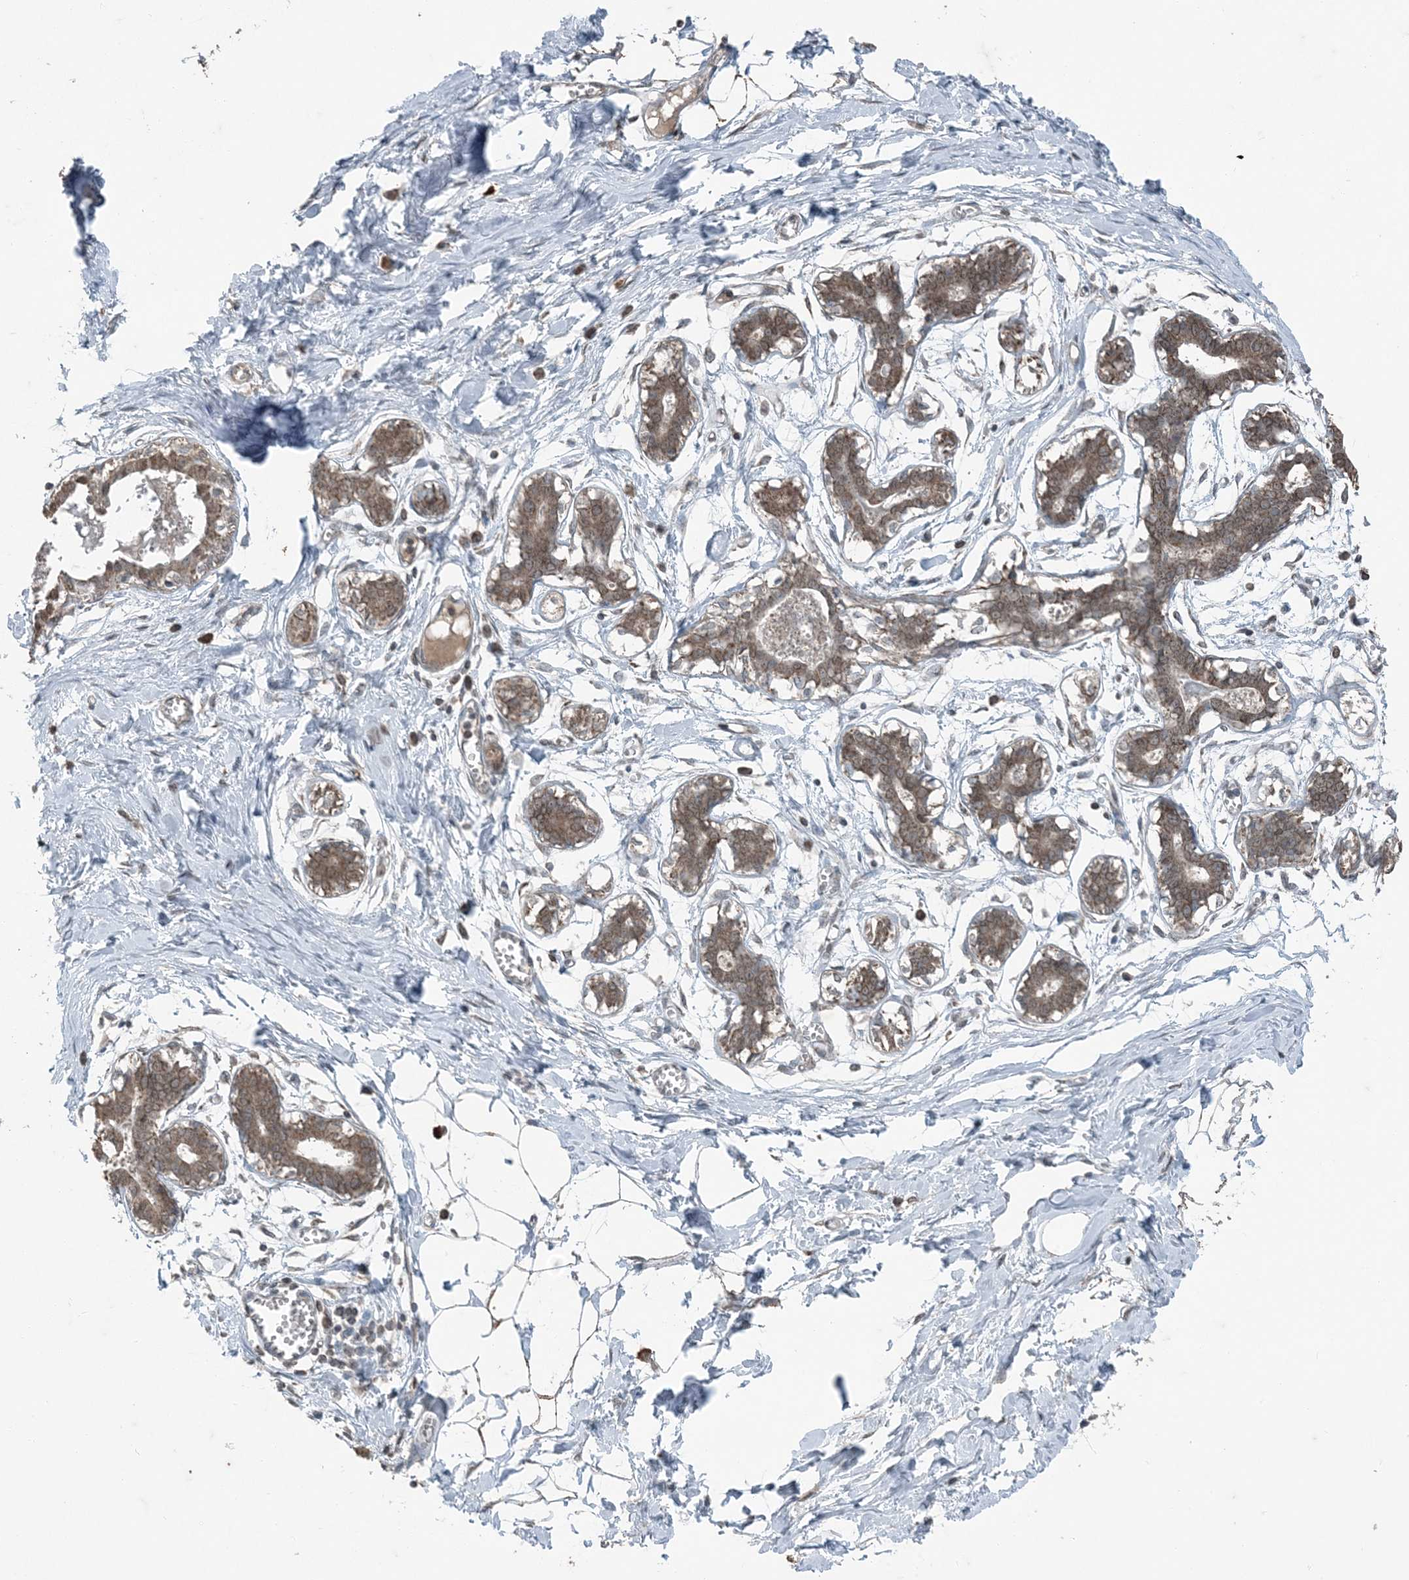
{"staining": {"intensity": "weak", "quantity": ">75%", "location": "nuclear"}, "tissue": "breast", "cell_type": "Adipocytes", "image_type": "normal", "snomed": [{"axis": "morphology", "description": "Normal tissue, NOS"}, {"axis": "topography", "description": "Breast"}], "caption": "Immunohistochemical staining of unremarkable human breast reveals low levels of weak nuclear staining in about >75% of adipocytes.", "gene": "GNL1", "patient": {"sex": "female", "age": 27}}